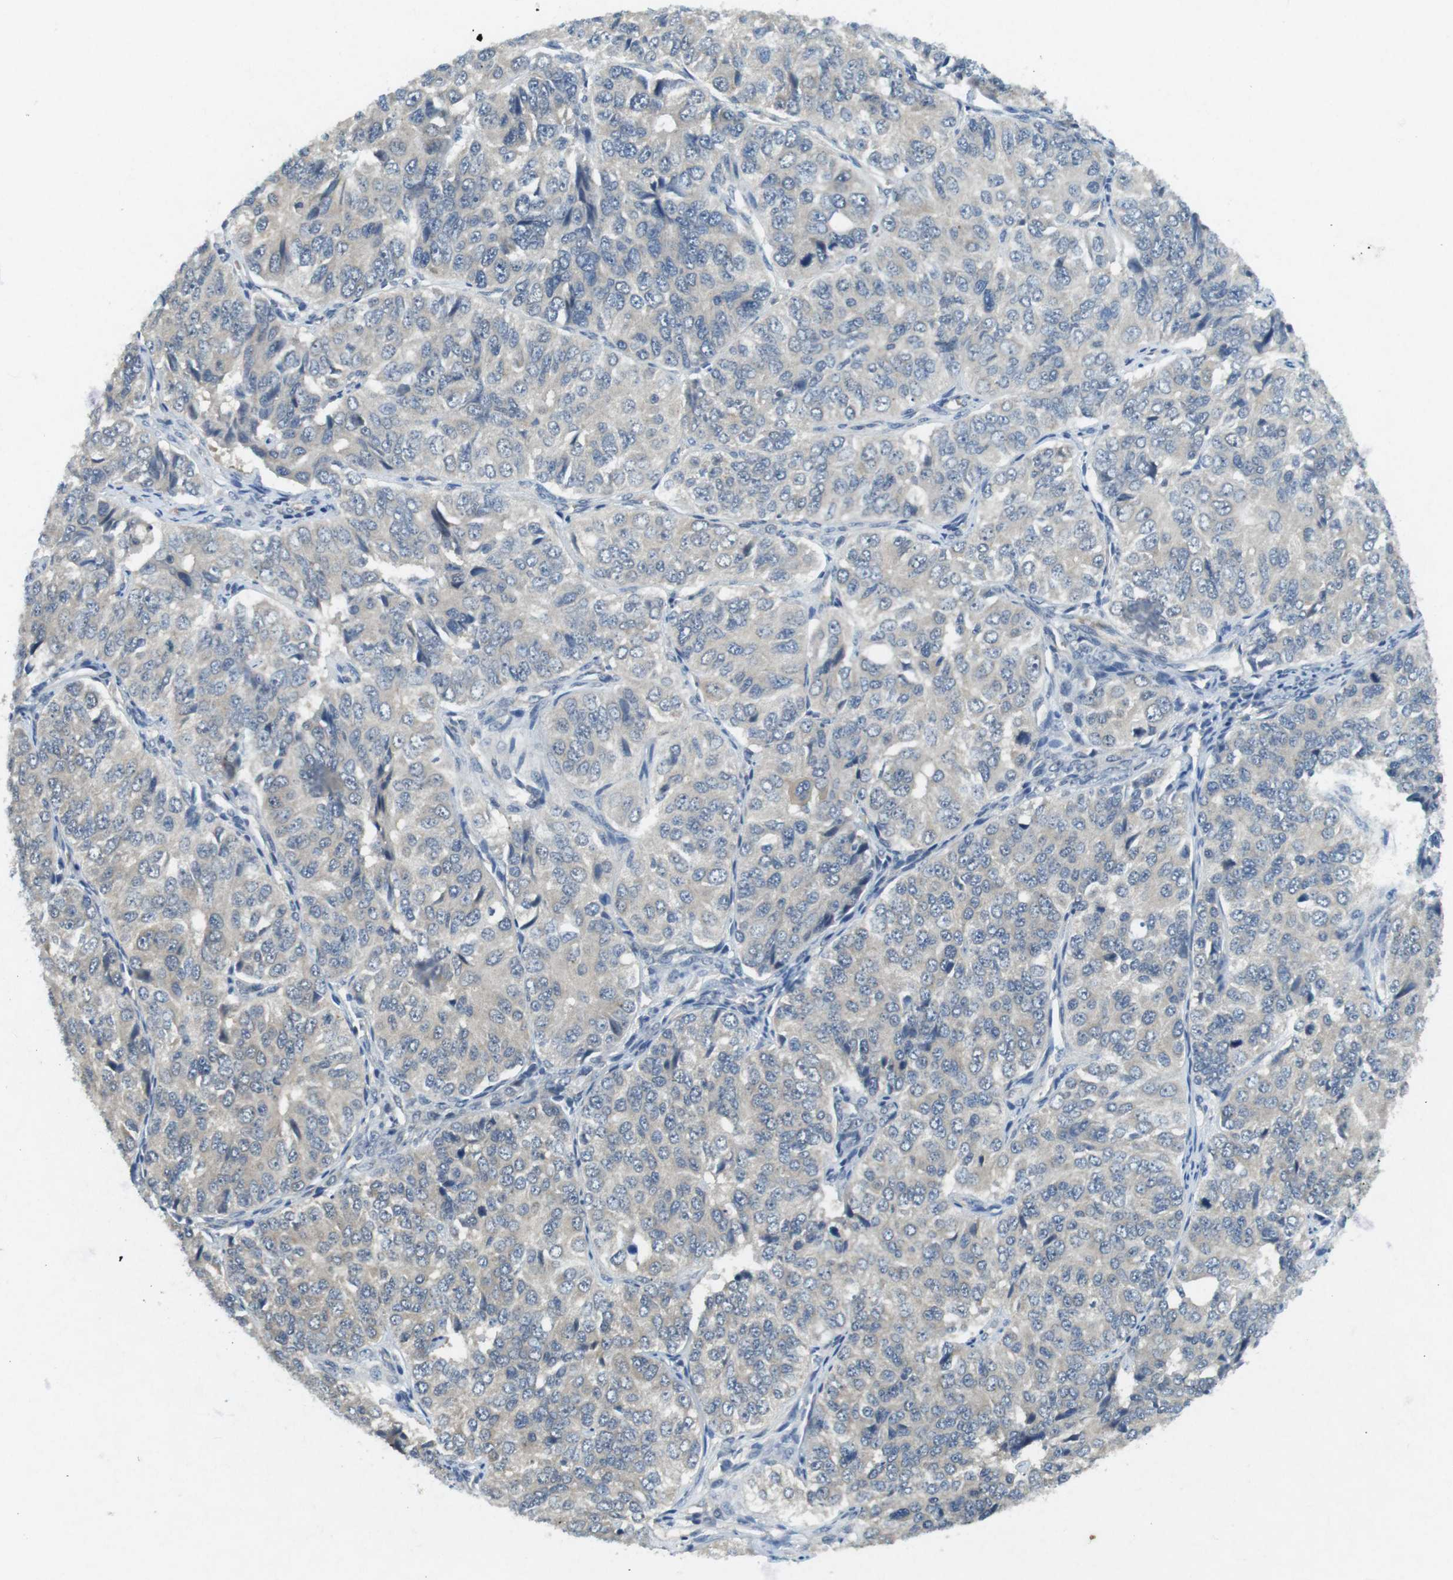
{"staining": {"intensity": "negative", "quantity": "none", "location": "none"}, "tissue": "ovarian cancer", "cell_type": "Tumor cells", "image_type": "cancer", "snomed": [{"axis": "morphology", "description": "Carcinoma, endometroid"}, {"axis": "topography", "description": "Ovary"}], "caption": "DAB immunohistochemical staining of human ovarian cancer shows no significant expression in tumor cells.", "gene": "SUGT1", "patient": {"sex": "female", "age": 51}}